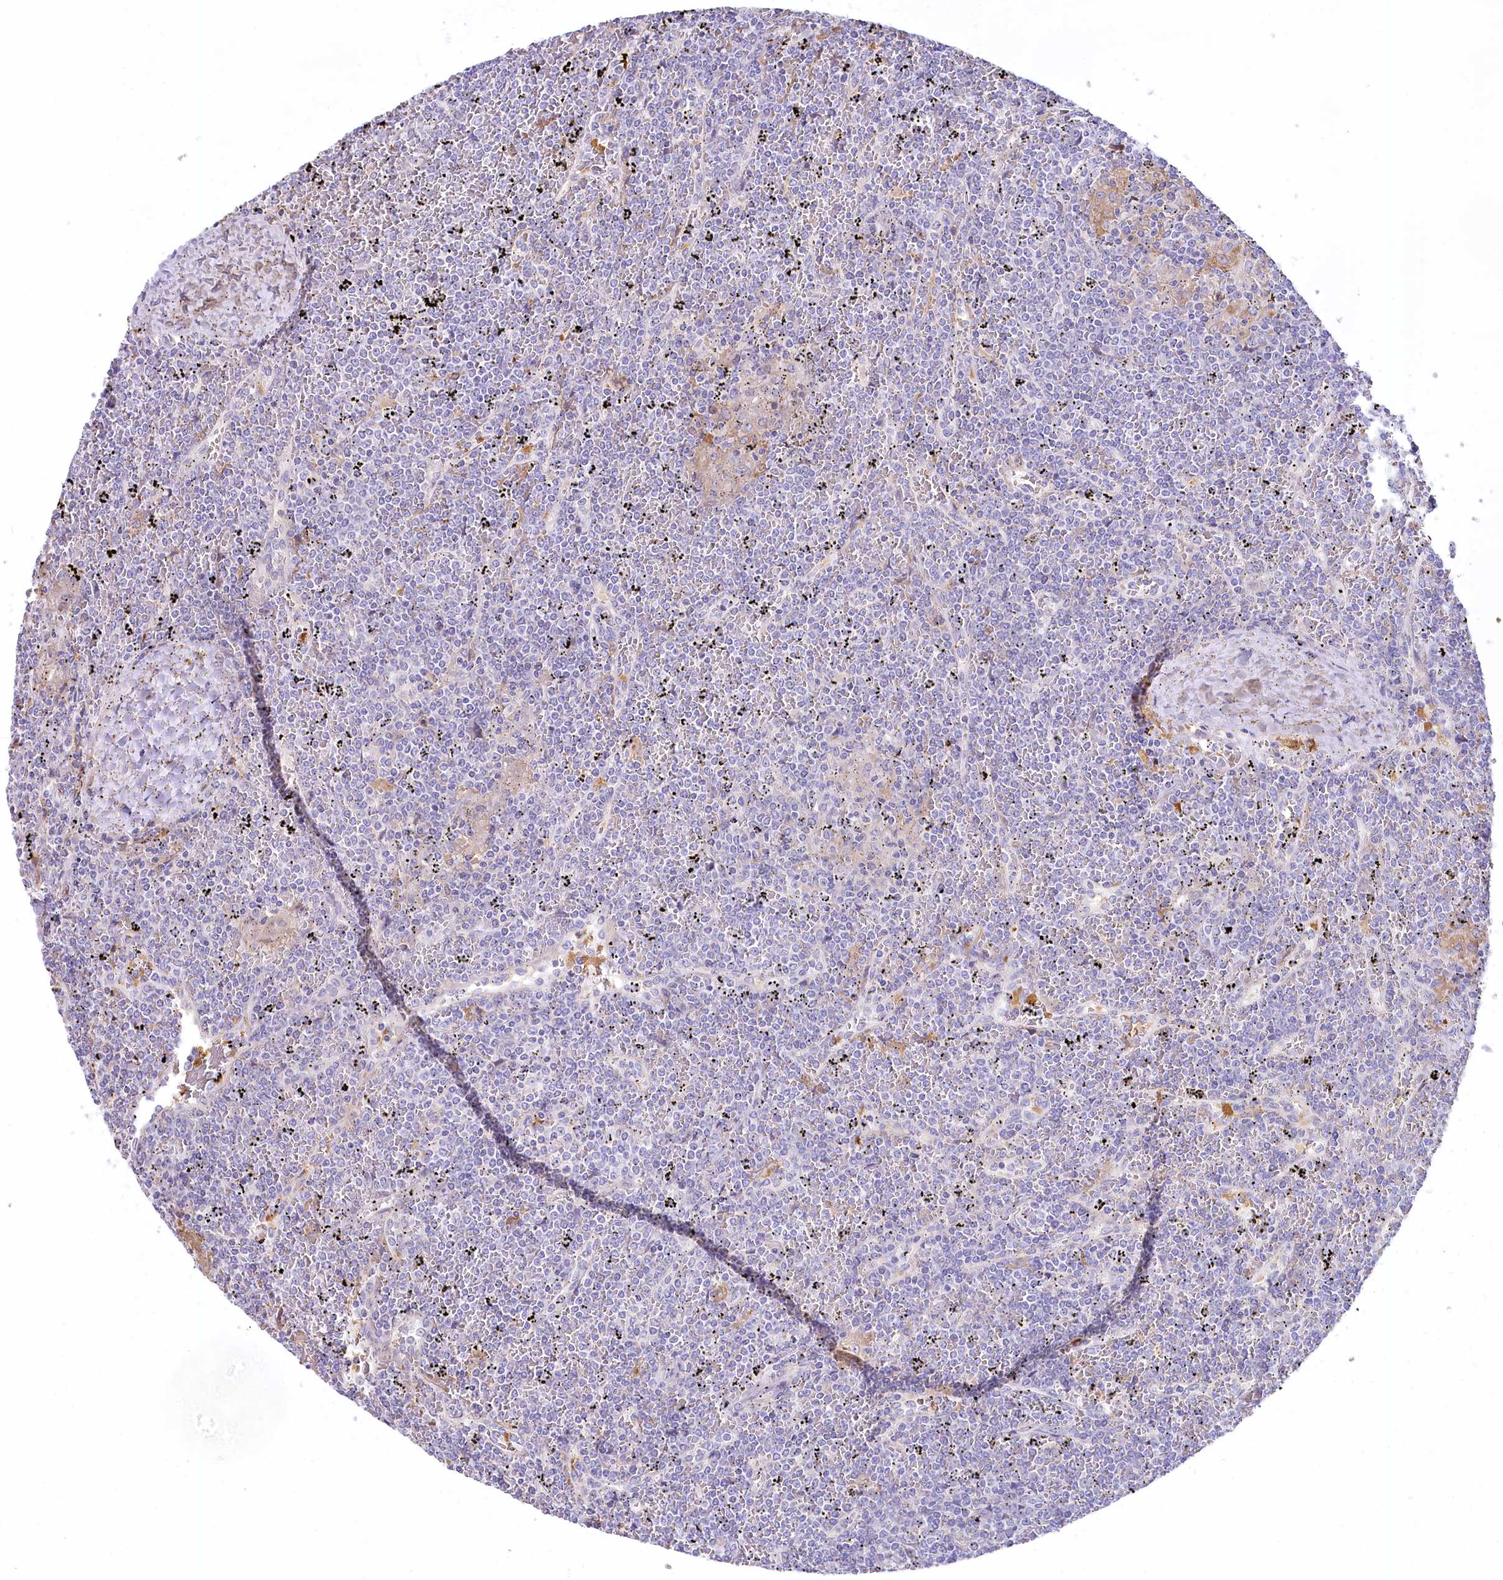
{"staining": {"intensity": "negative", "quantity": "none", "location": "none"}, "tissue": "lymphoma", "cell_type": "Tumor cells", "image_type": "cancer", "snomed": [{"axis": "morphology", "description": "Malignant lymphoma, non-Hodgkin's type, Low grade"}, {"axis": "topography", "description": "Spleen"}], "caption": "High magnification brightfield microscopy of low-grade malignant lymphoma, non-Hodgkin's type stained with DAB (3,3'-diaminobenzidine) (brown) and counterstained with hematoxylin (blue): tumor cells show no significant expression.", "gene": "MYOZ1", "patient": {"sex": "female", "age": 19}}